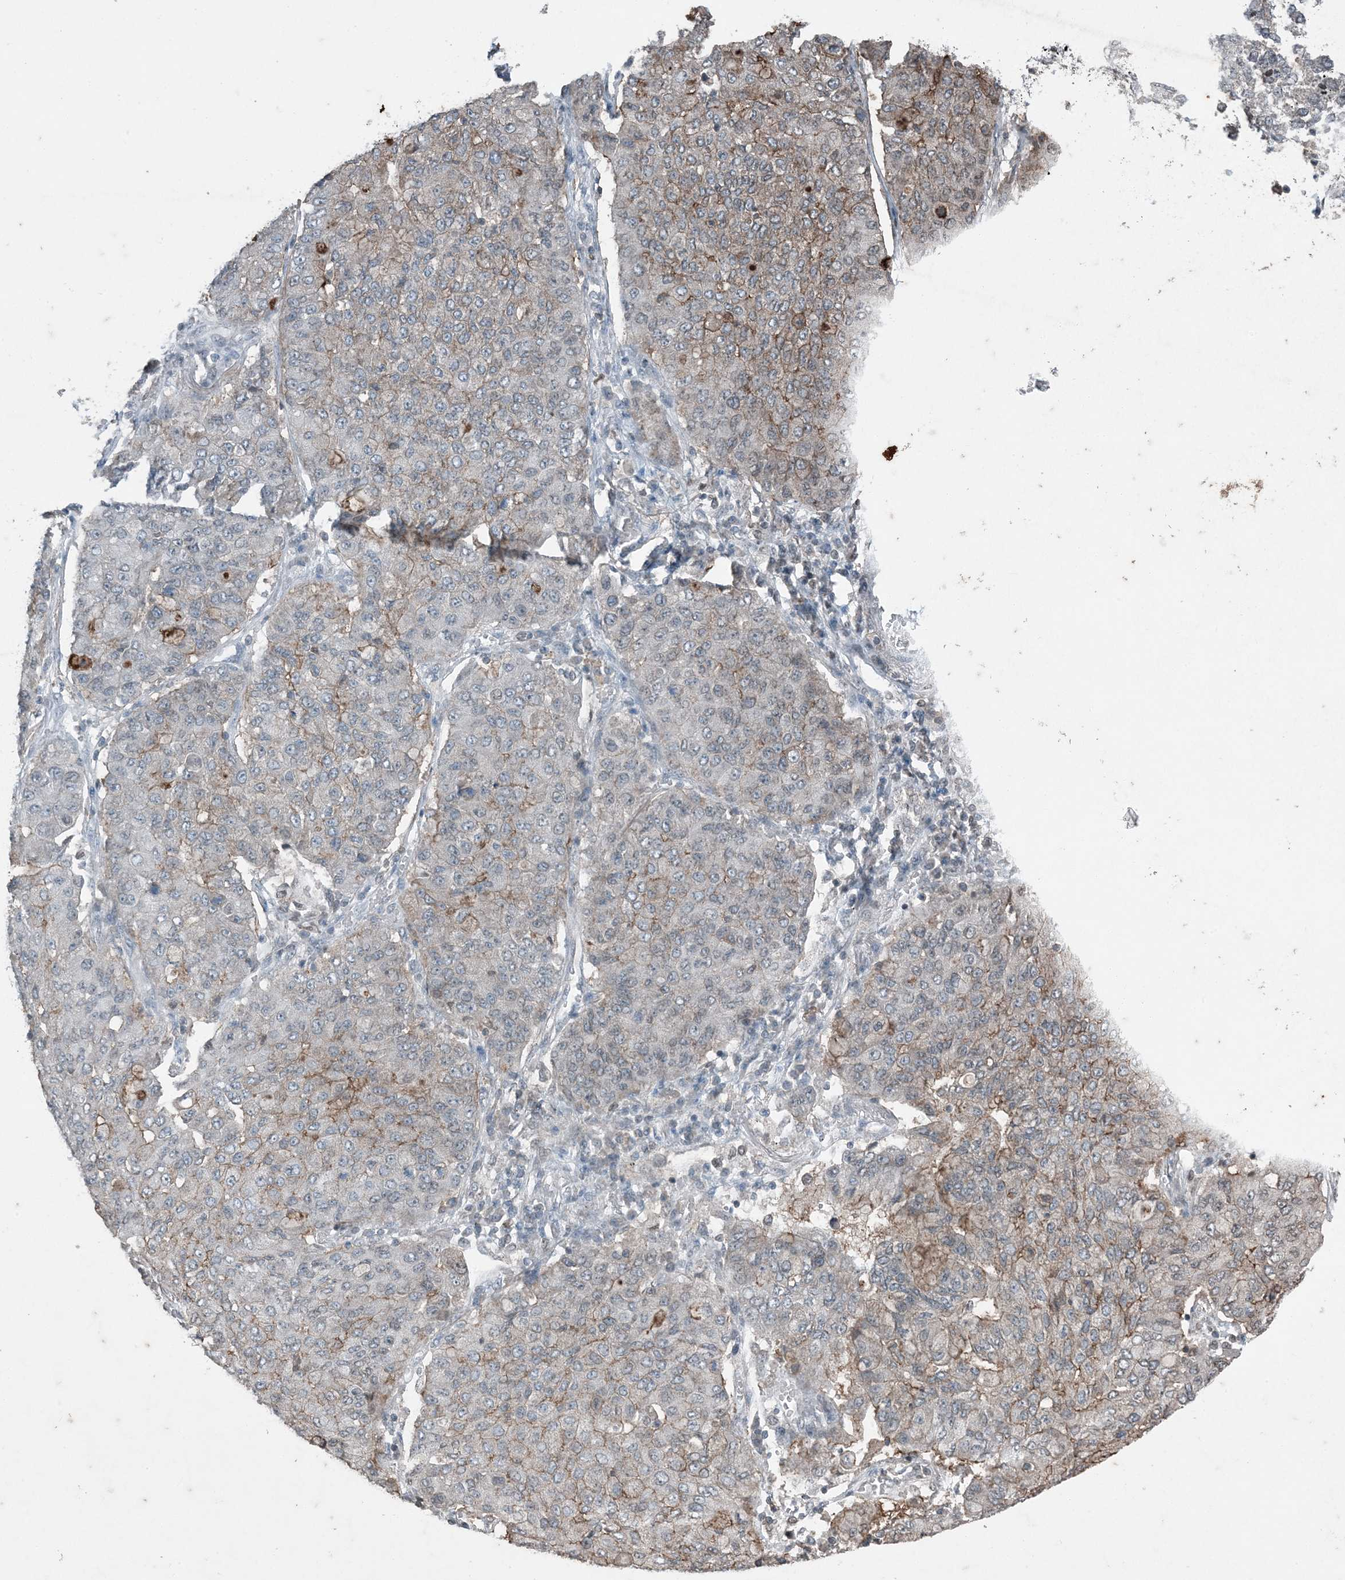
{"staining": {"intensity": "moderate", "quantity": "<25%", "location": "cytoplasmic/membranous"}, "tissue": "lung cancer", "cell_type": "Tumor cells", "image_type": "cancer", "snomed": [{"axis": "morphology", "description": "Squamous cell carcinoma, NOS"}, {"axis": "topography", "description": "Lung"}], "caption": "Moderate cytoplasmic/membranous staining is identified in about <25% of tumor cells in lung cancer (squamous cell carcinoma).", "gene": "GNL1", "patient": {"sex": "male", "age": 74}}